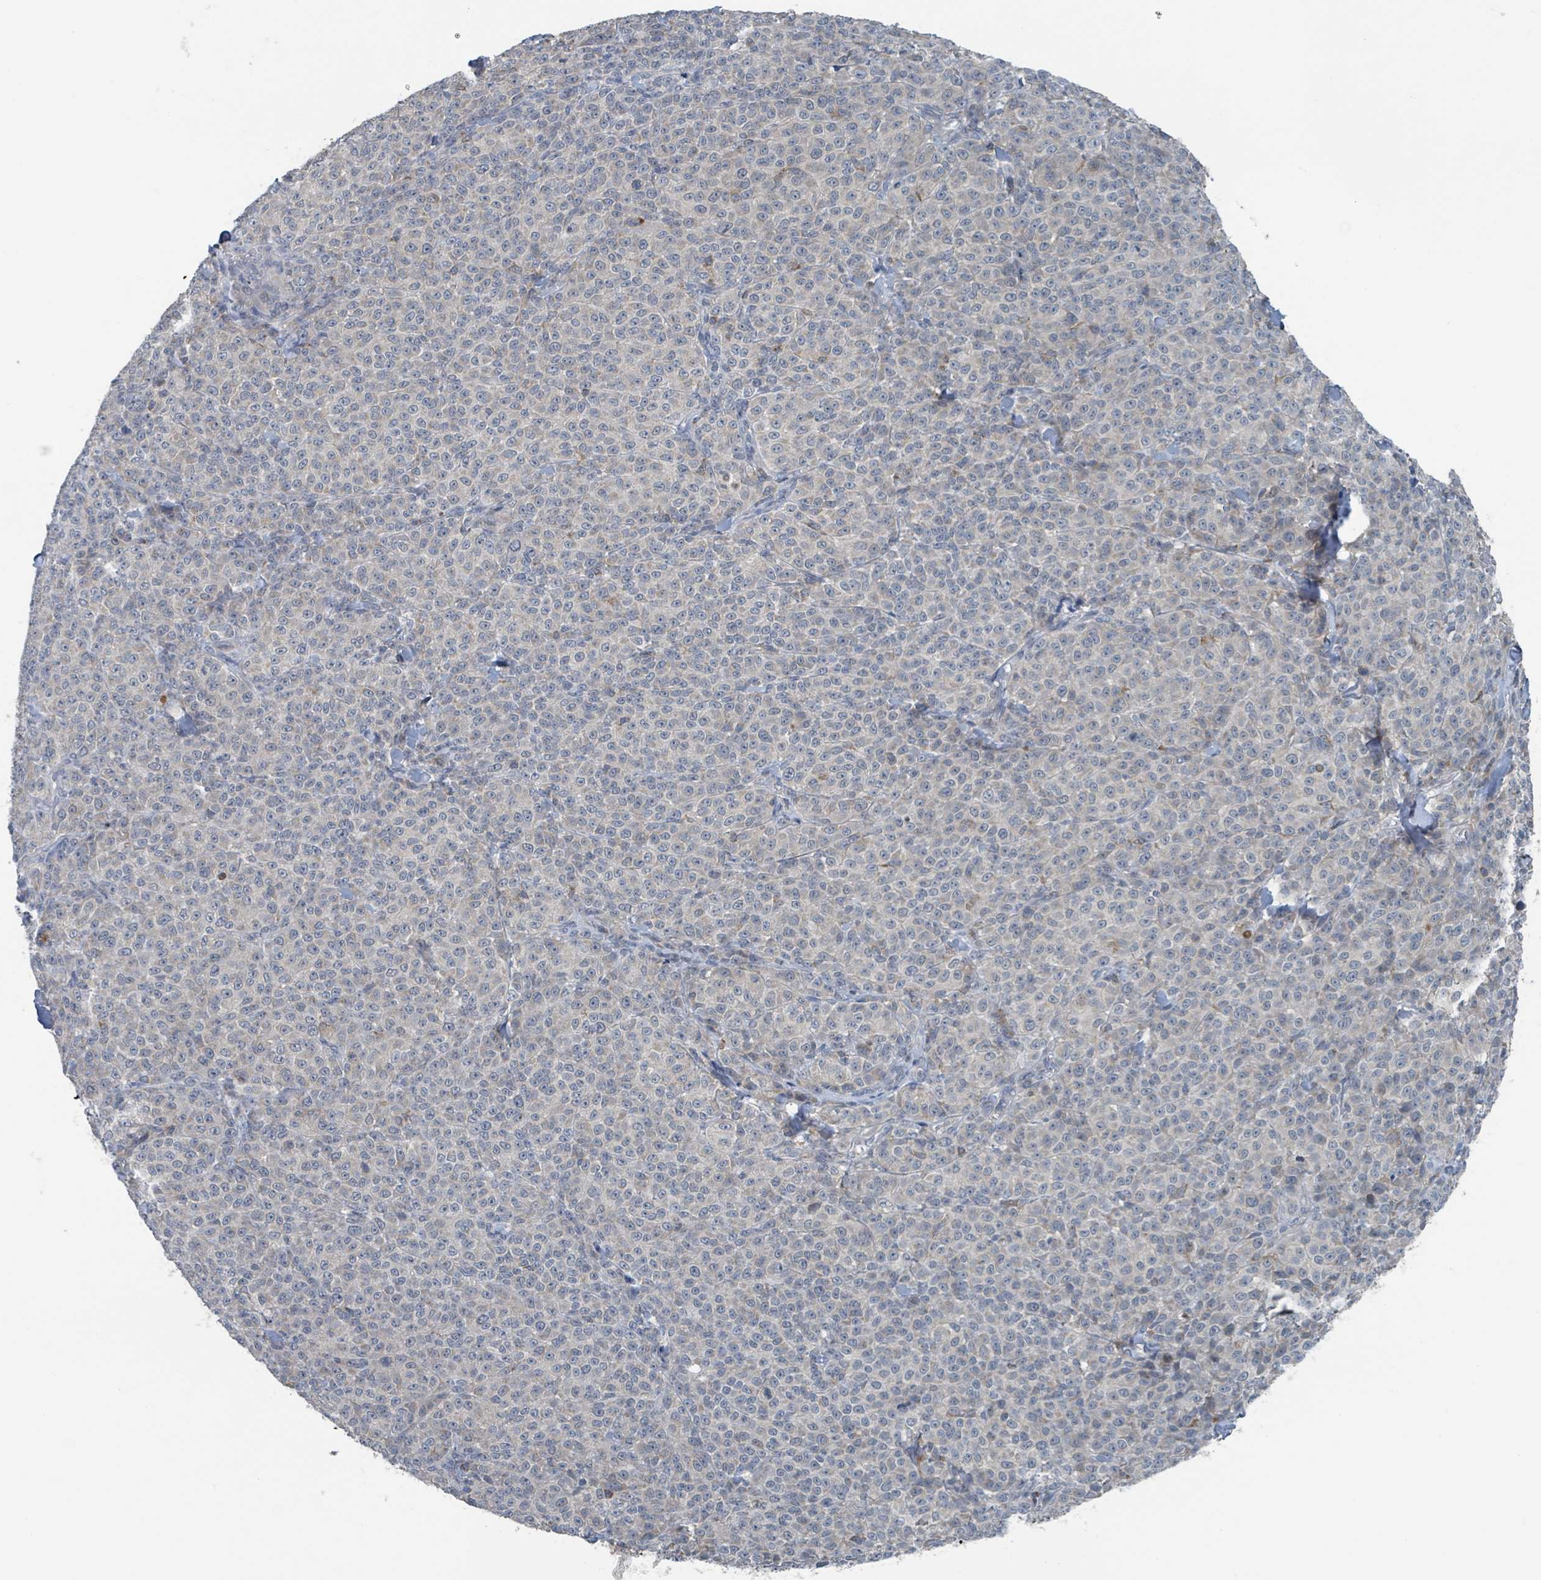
{"staining": {"intensity": "negative", "quantity": "none", "location": "none"}, "tissue": "melanoma", "cell_type": "Tumor cells", "image_type": "cancer", "snomed": [{"axis": "morphology", "description": "Normal tissue, NOS"}, {"axis": "morphology", "description": "Malignant melanoma, NOS"}, {"axis": "topography", "description": "Skin"}], "caption": "Immunohistochemistry (IHC) micrograph of neoplastic tissue: human melanoma stained with DAB displays no significant protein positivity in tumor cells. The staining was performed using DAB to visualize the protein expression in brown, while the nuclei were stained in blue with hematoxylin (Magnification: 20x).", "gene": "ACBD4", "patient": {"sex": "female", "age": 34}}